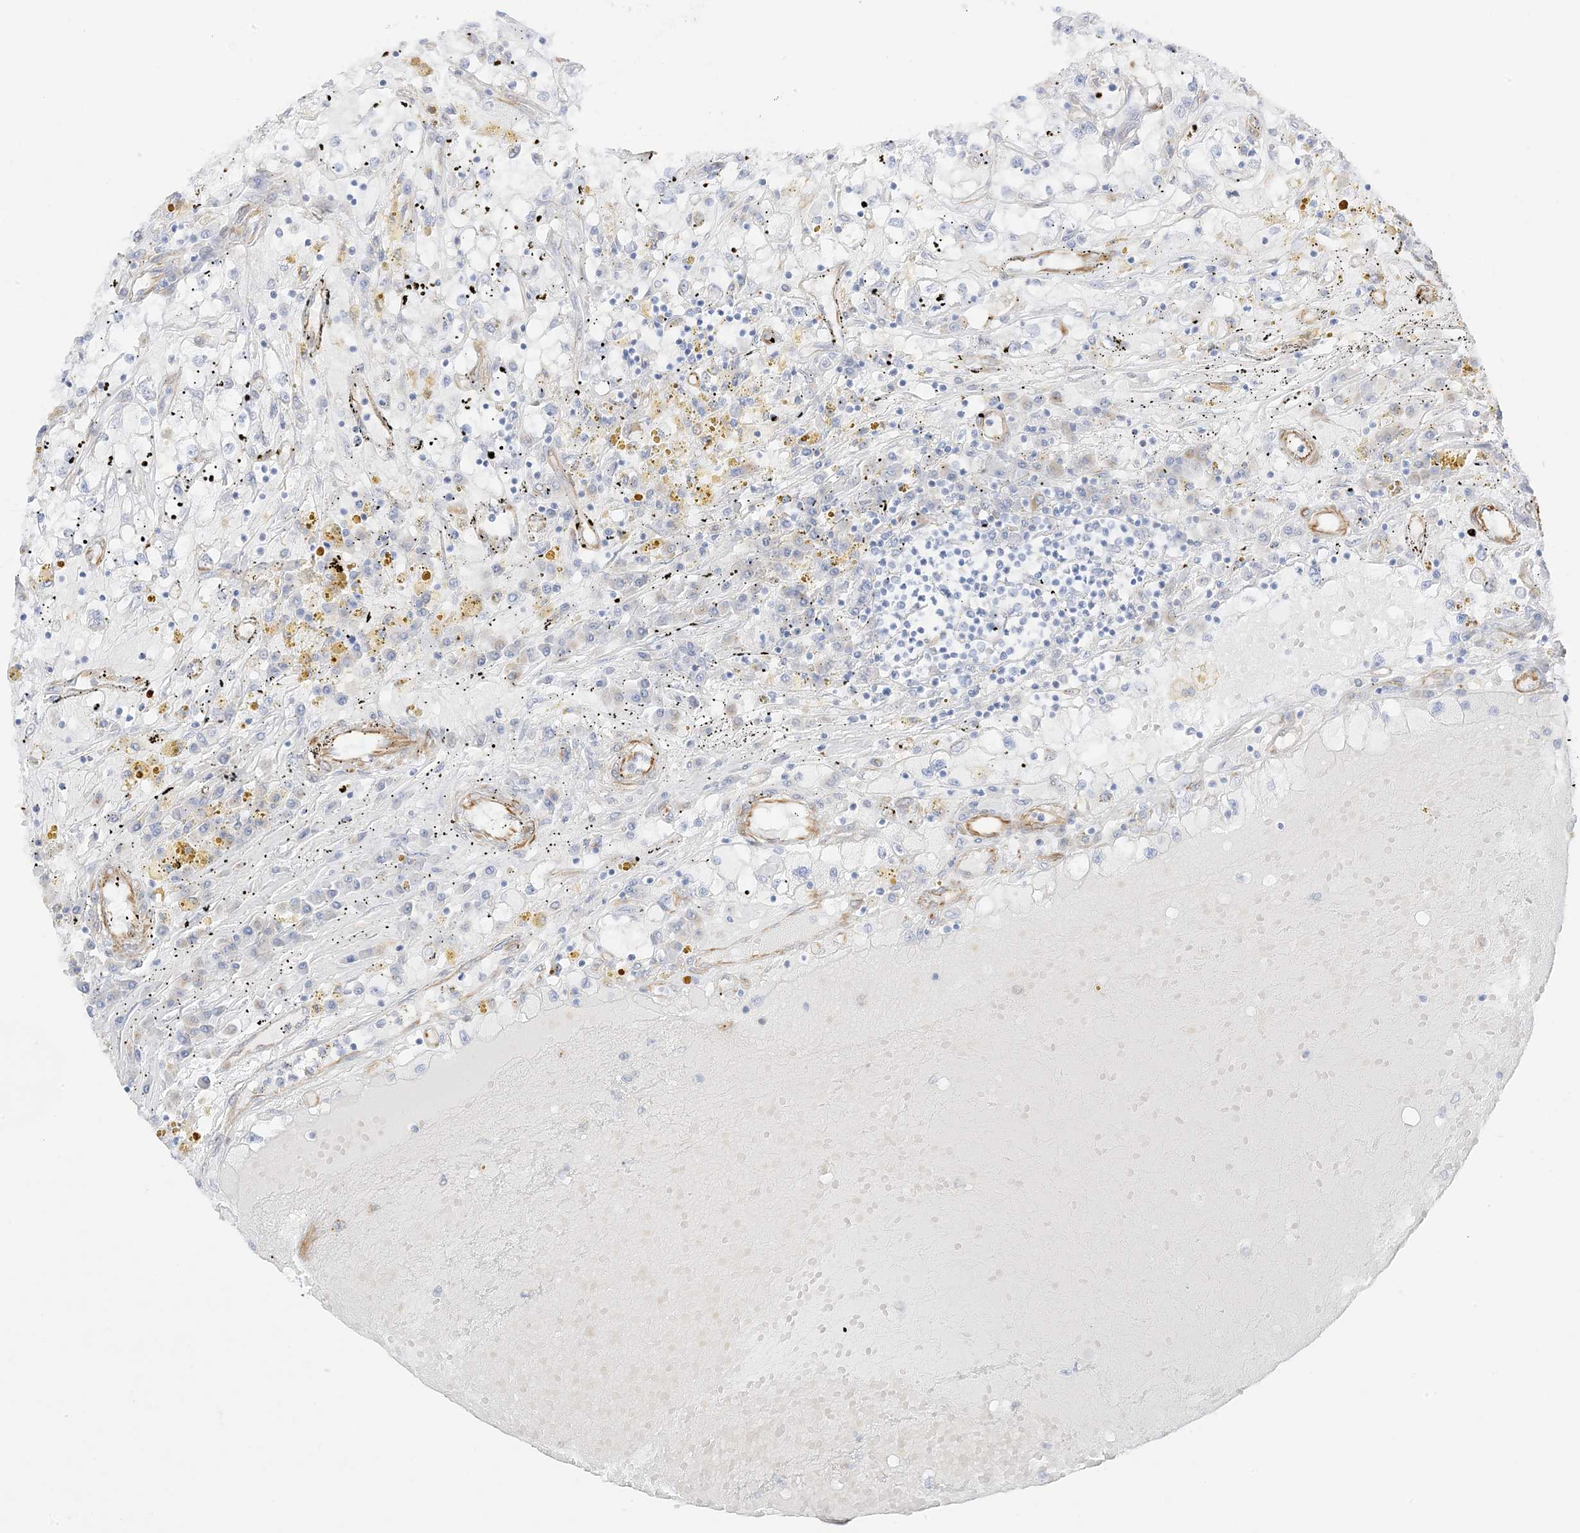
{"staining": {"intensity": "negative", "quantity": "none", "location": "none"}, "tissue": "renal cancer", "cell_type": "Tumor cells", "image_type": "cancer", "snomed": [{"axis": "morphology", "description": "Adenocarcinoma, NOS"}, {"axis": "topography", "description": "Kidney"}], "caption": "High magnification brightfield microscopy of renal cancer stained with DAB (3,3'-diaminobenzidine) (brown) and counterstained with hematoxylin (blue): tumor cells show no significant positivity. (DAB IHC with hematoxylin counter stain).", "gene": "PID1", "patient": {"sex": "male", "age": 56}}